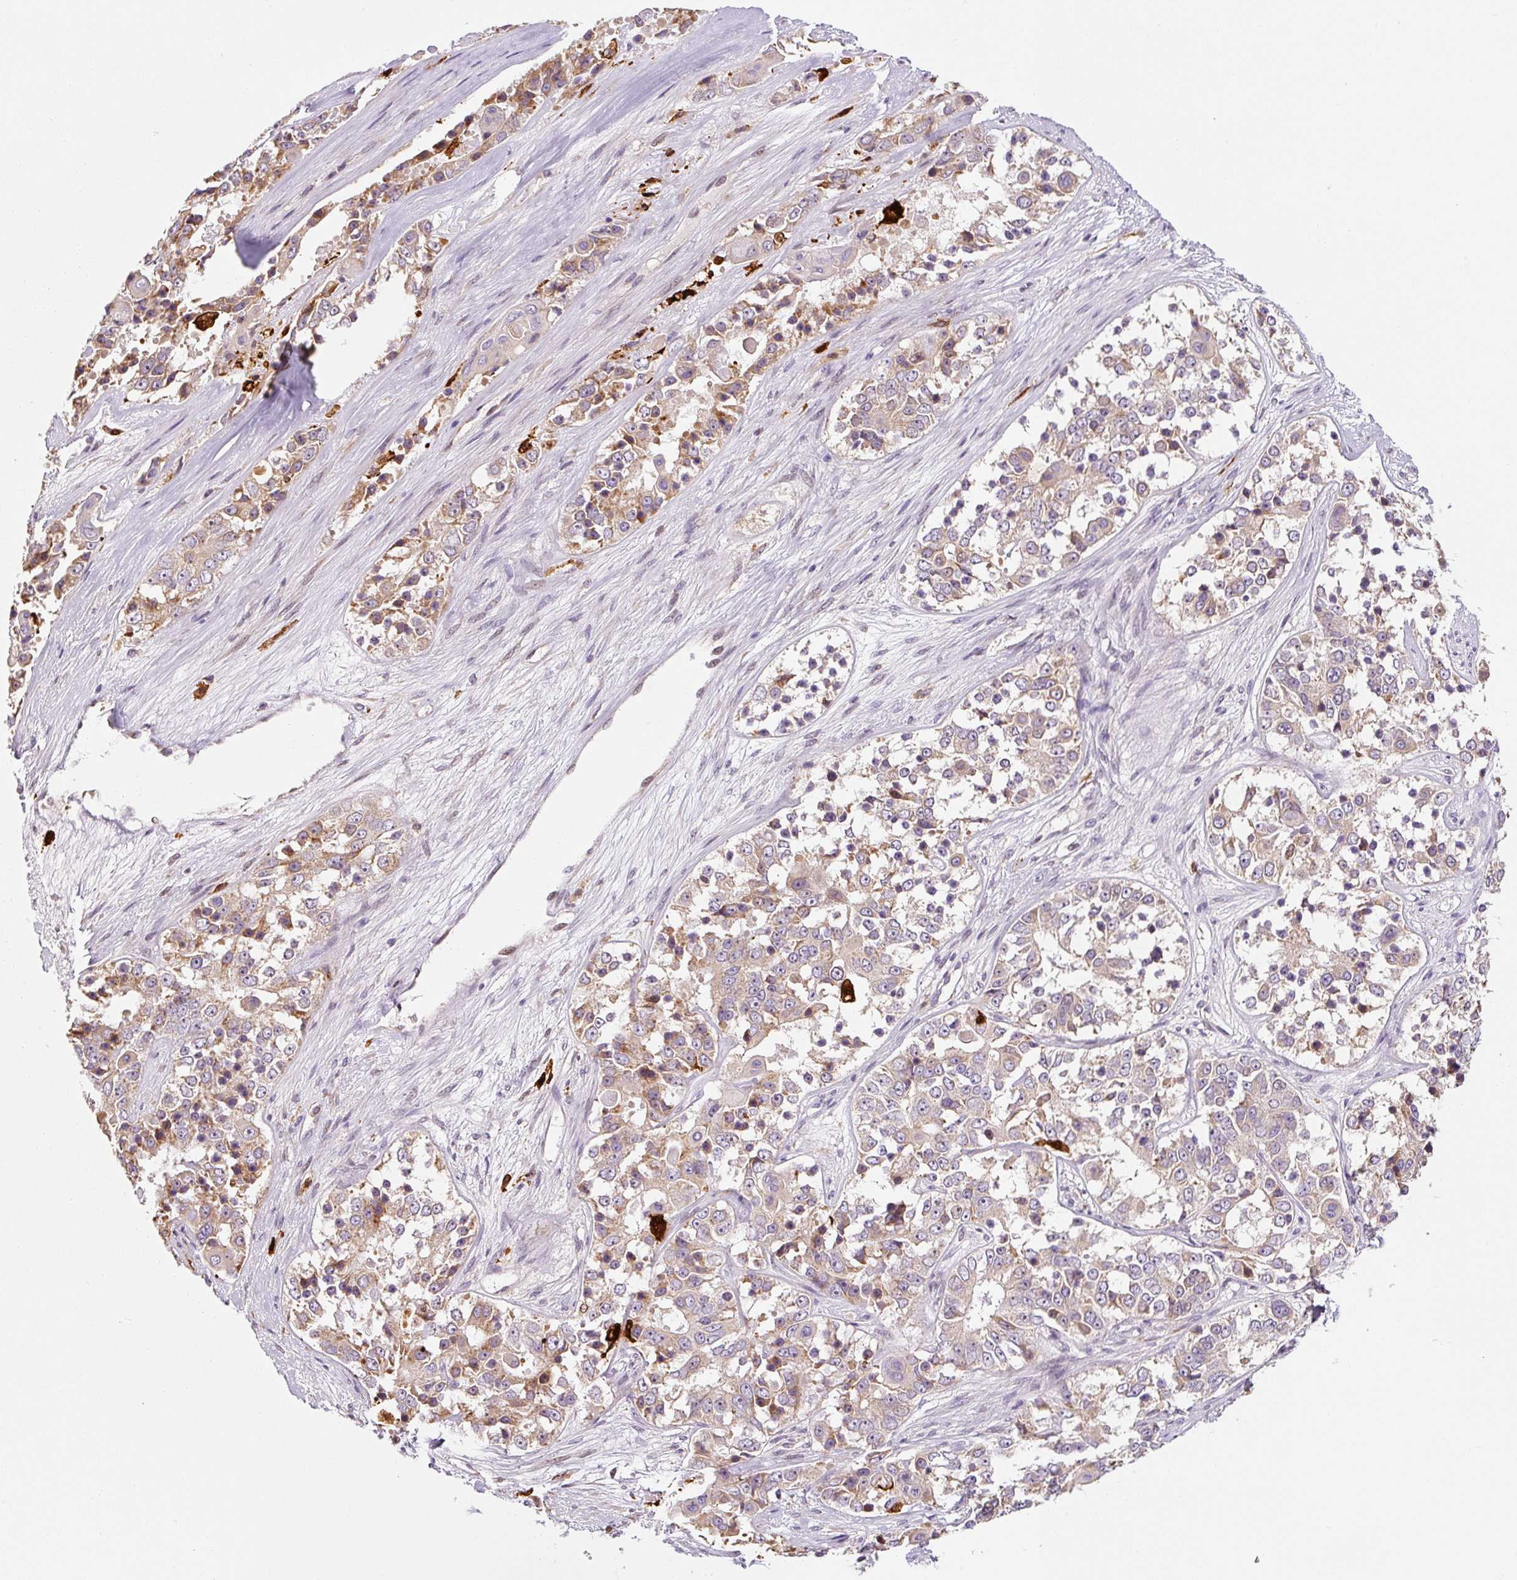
{"staining": {"intensity": "moderate", "quantity": "<25%", "location": "cytoplasmic/membranous"}, "tissue": "ovarian cancer", "cell_type": "Tumor cells", "image_type": "cancer", "snomed": [{"axis": "morphology", "description": "Carcinoma, endometroid"}, {"axis": "topography", "description": "Ovary"}], "caption": "Tumor cells display low levels of moderate cytoplasmic/membranous expression in approximately <25% of cells in ovarian cancer (endometroid carcinoma).", "gene": "FUT10", "patient": {"sex": "female", "age": 51}}